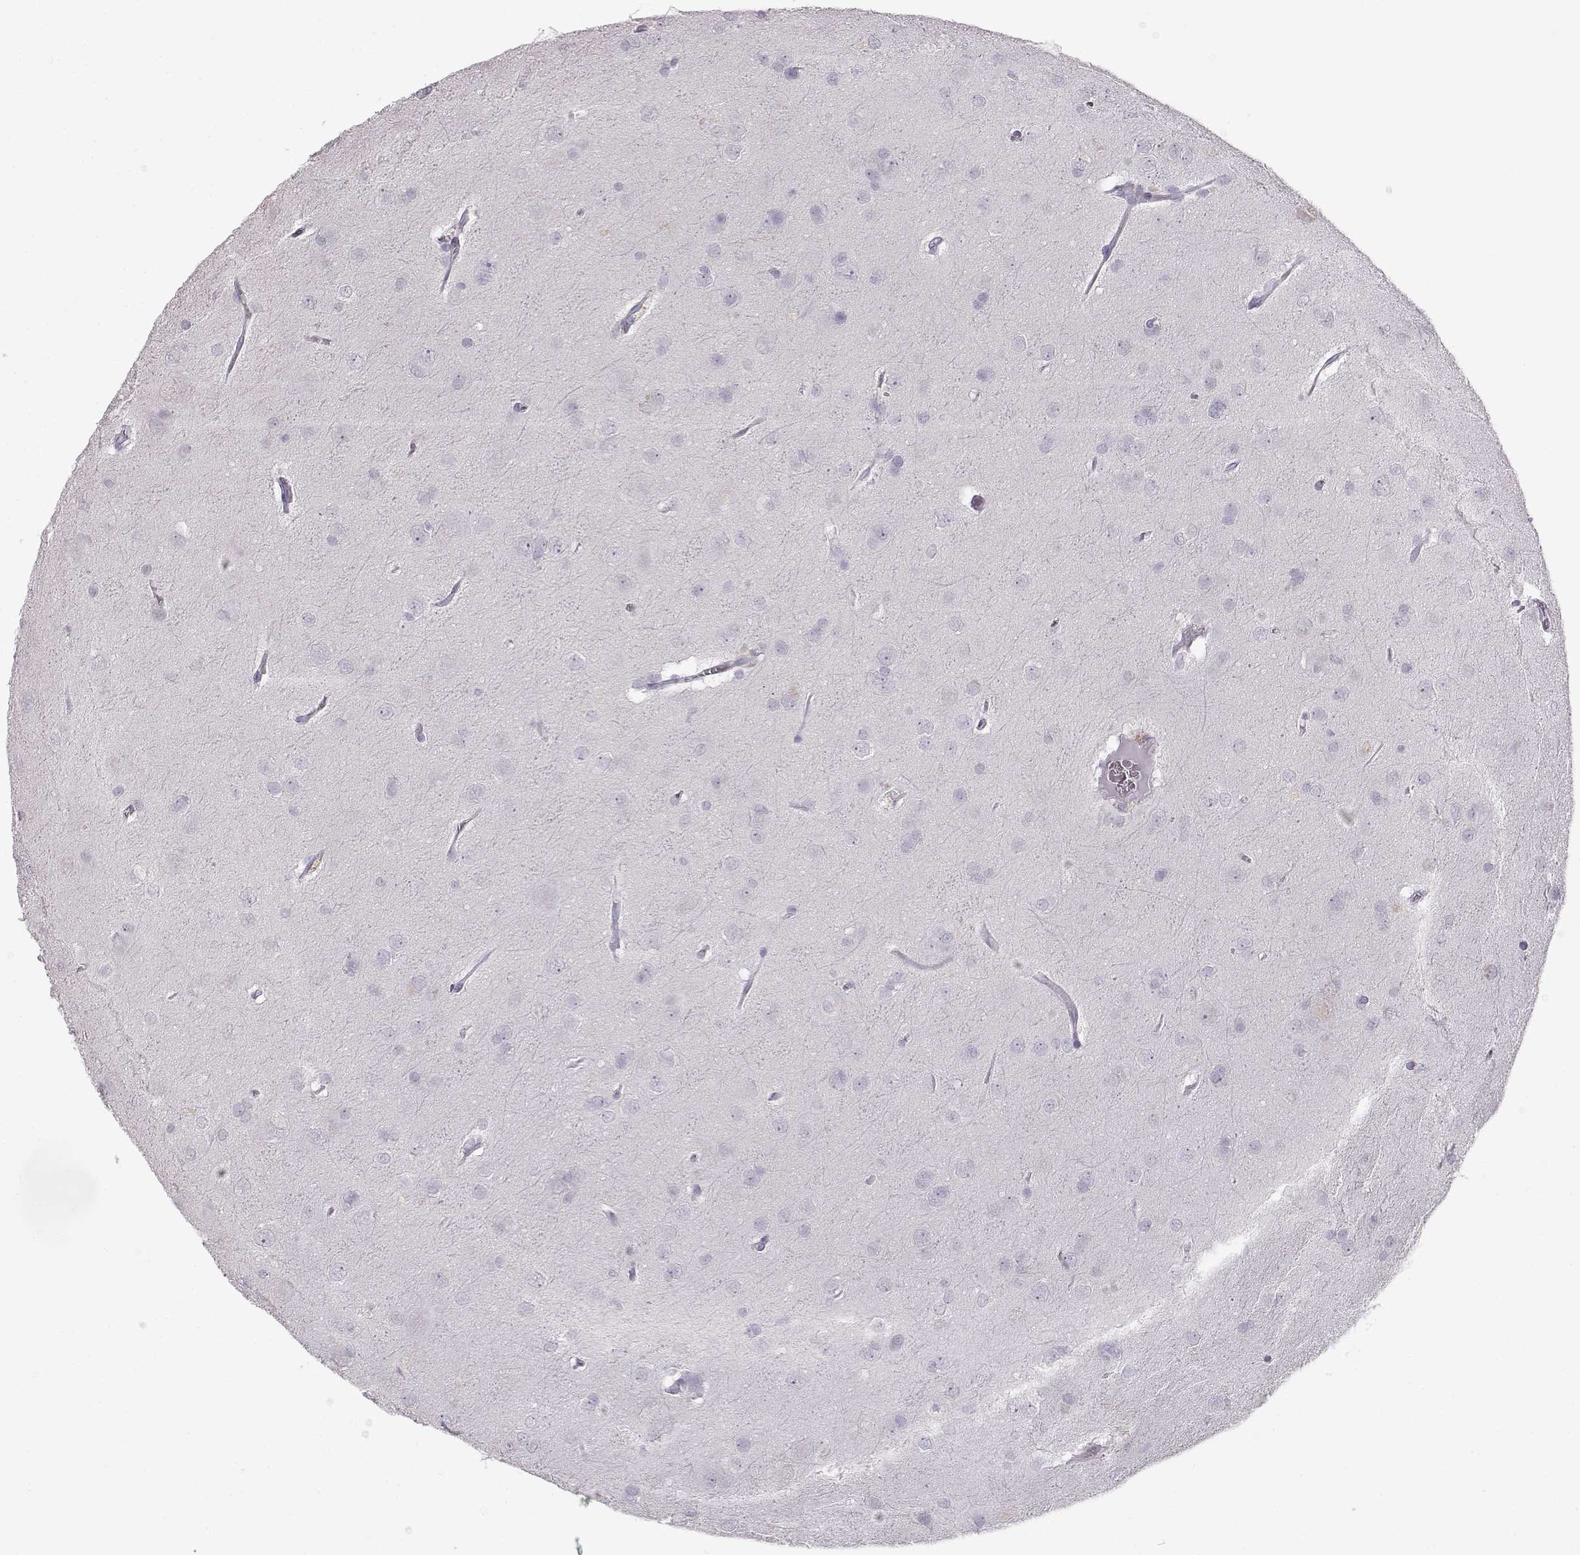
{"staining": {"intensity": "negative", "quantity": "none", "location": "none"}, "tissue": "glioma", "cell_type": "Tumor cells", "image_type": "cancer", "snomed": [{"axis": "morphology", "description": "Glioma, malignant, Low grade"}, {"axis": "topography", "description": "Brain"}], "caption": "This photomicrograph is of glioma stained with IHC to label a protein in brown with the nuclei are counter-stained blue. There is no positivity in tumor cells.", "gene": "BFSP2", "patient": {"sex": "male", "age": 58}}